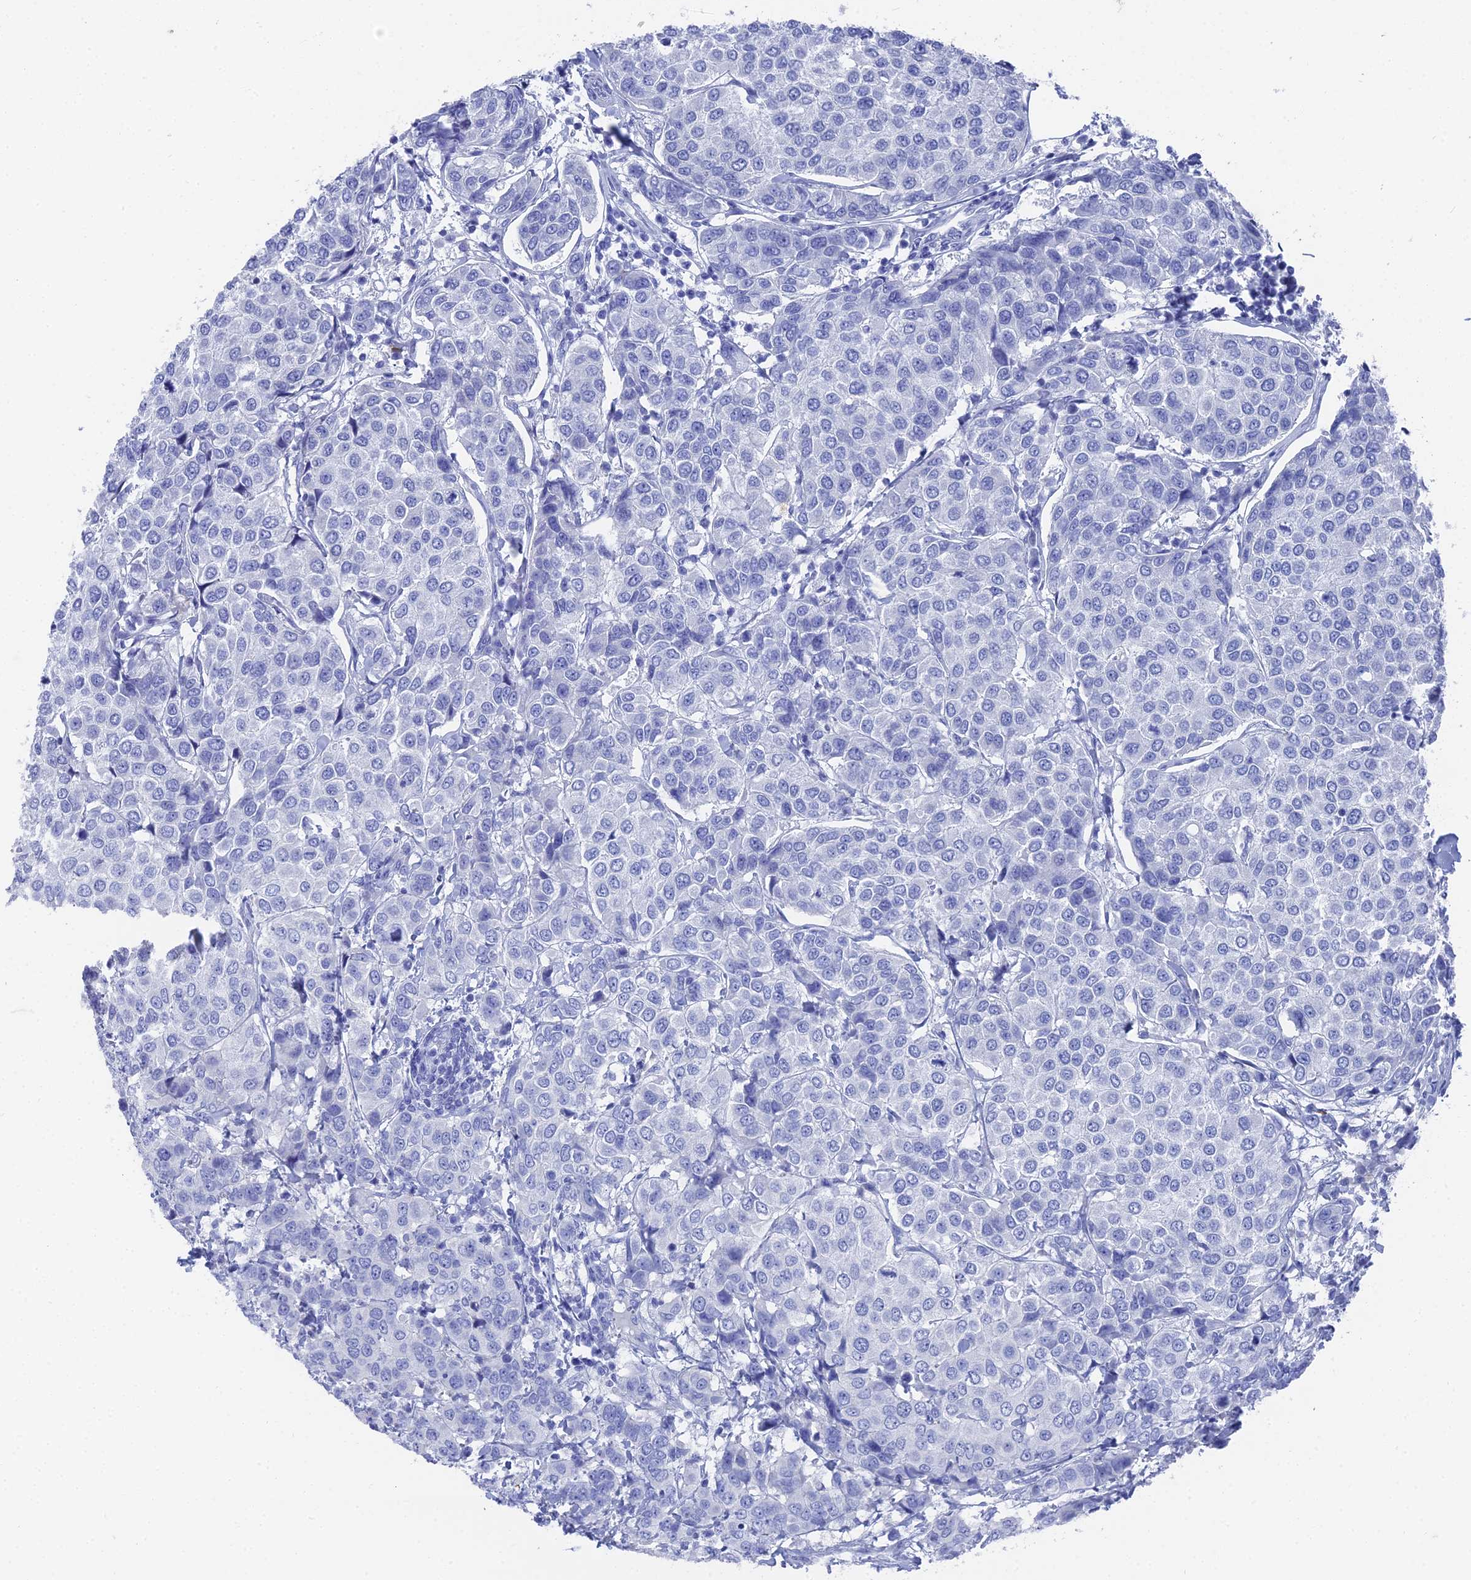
{"staining": {"intensity": "negative", "quantity": "none", "location": "none"}, "tissue": "breast cancer", "cell_type": "Tumor cells", "image_type": "cancer", "snomed": [{"axis": "morphology", "description": "Duct carcinoma"}, {"axis": "topography", "description": "Breast"}], "caption": "A histopathology image of breast cancer stained for a protein demonstrates no brown staining in tumor cells.", "gene": "ENPP3", "patient": {"sex": "female", "age": 55}}